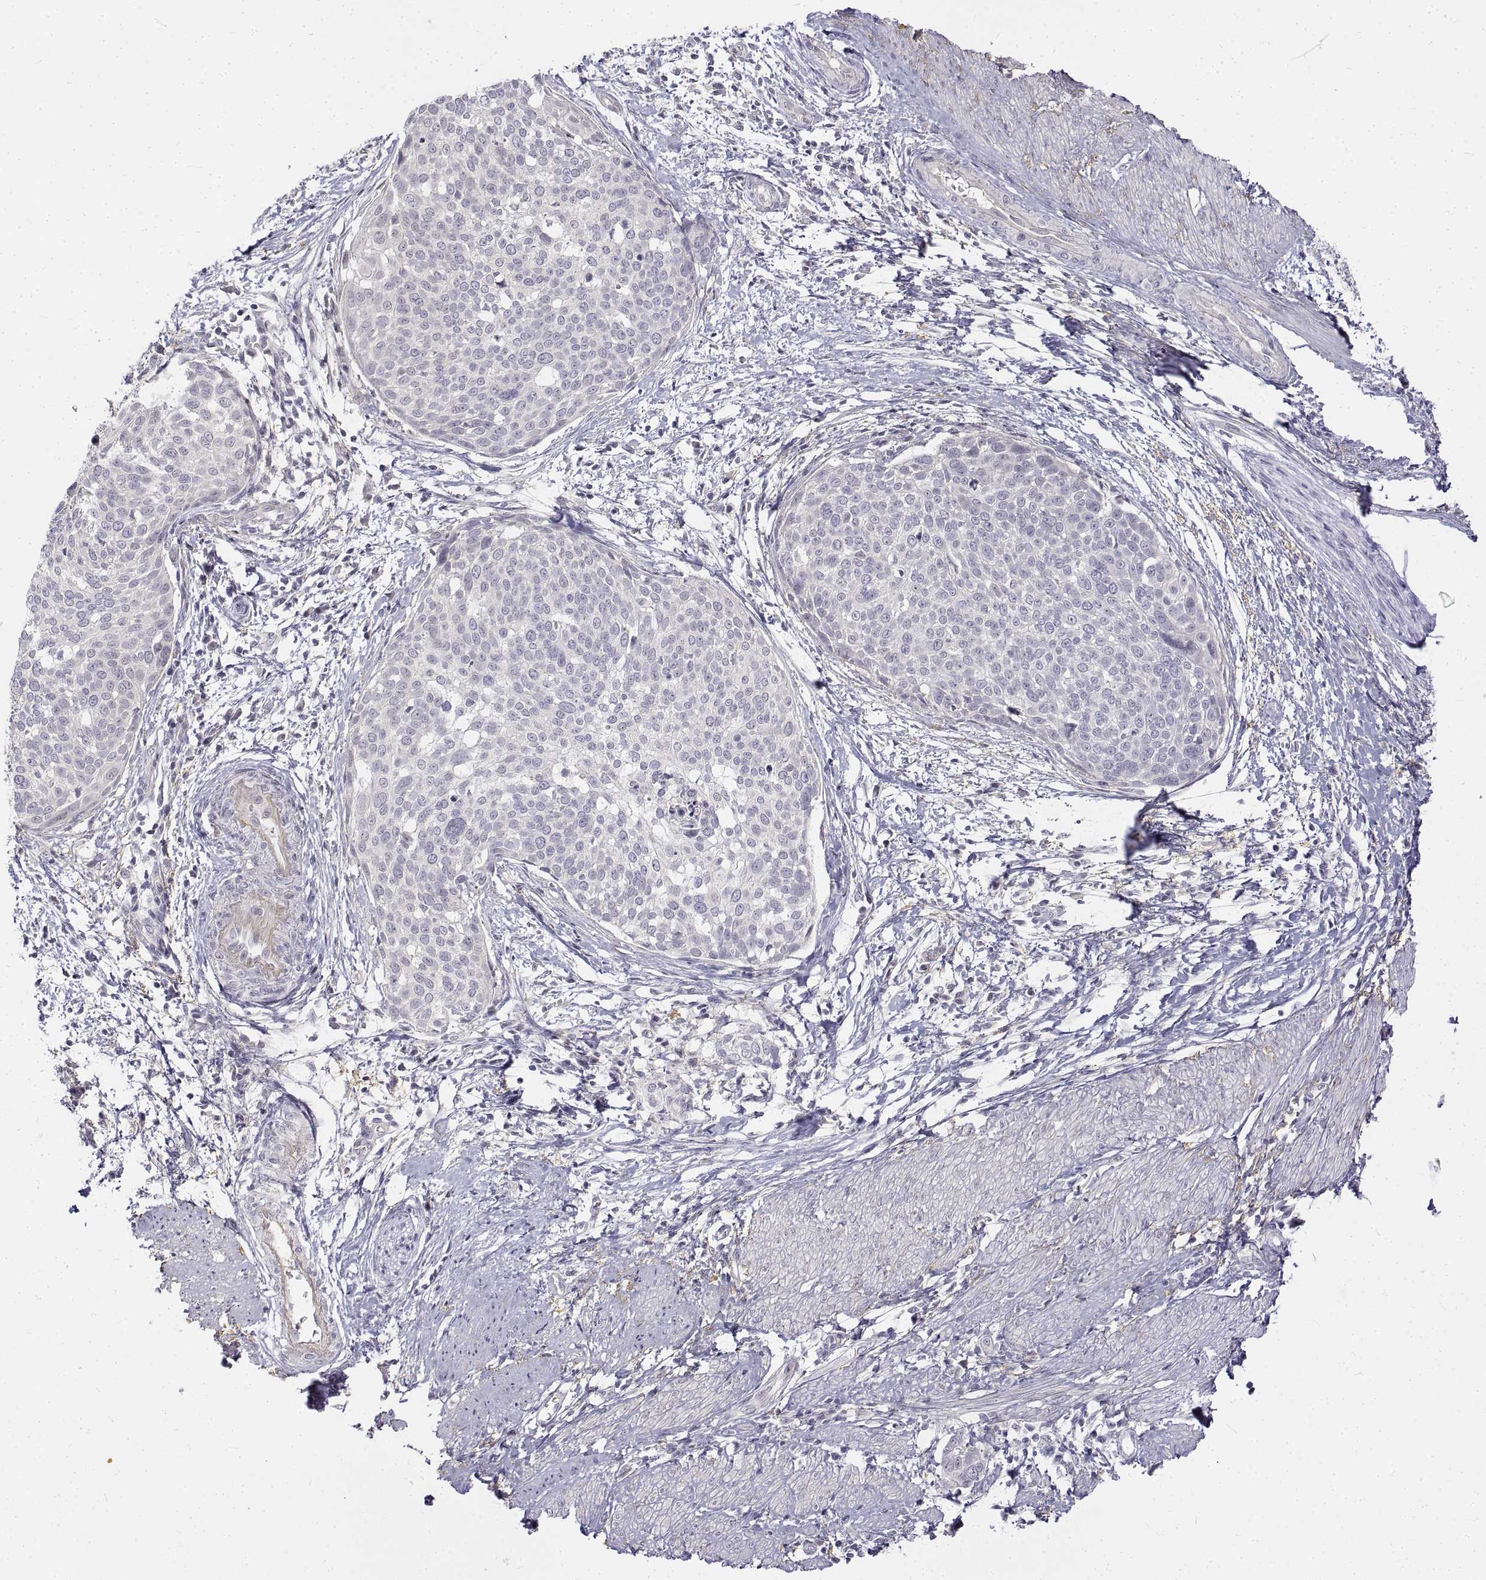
{"staining": {"intensity": "negative", "quantity": "none", "location": "none"}, "tissue": "cervical cancer", "cell_type": "Tumor cells", "image_type": "cancer", "snomed": [{"axis": "morphology", "description": "Squamous cell carcinoma, NOS"}, {"axis": "topography", "description": "Cervix"}], "caption": "Immunohistochemical staining of squamous cell carcinoma (cervical) demonstrates no significant expression in tumor cells.", "gene": "ANO2", "patient": {"sex": "female", "age": 39}}